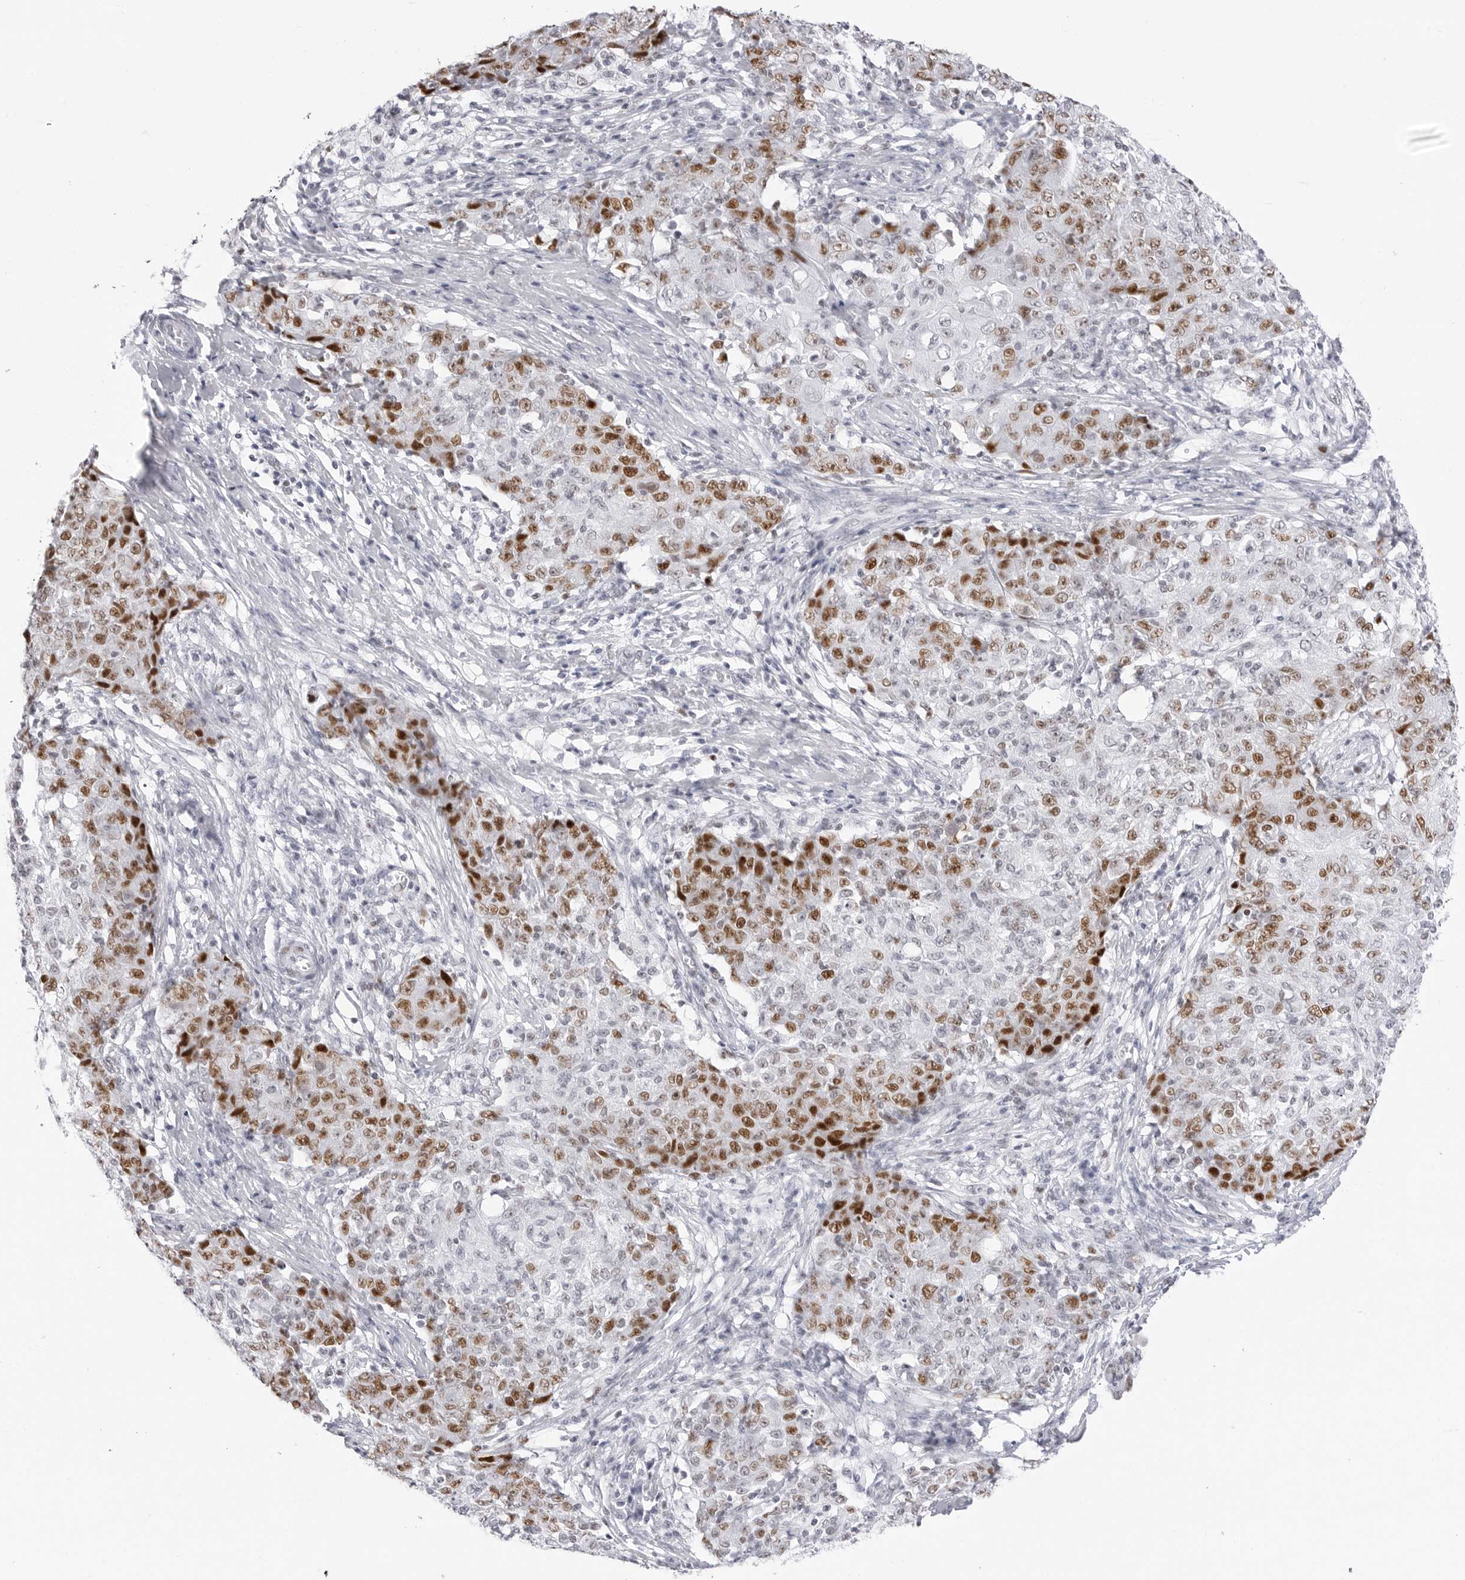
{"staining": {"intensity": "strong", "quantity": "25%-75%", "location": "nuclear"}, "tissue": "ovarian cancer", "cell_type": "Tumor cells", "image_type": "cancer", "snomed": [{"axis": "morphology", "description": "Carcinoma, endometroid"}, {"axis": "topography", "description": "Ovary"}], "caption": "Ovarian cancer stained with a protein marker shows strong staining in tumor cells.", "gene": "NASP", "patient": {"sex": "female", "age": 42}}